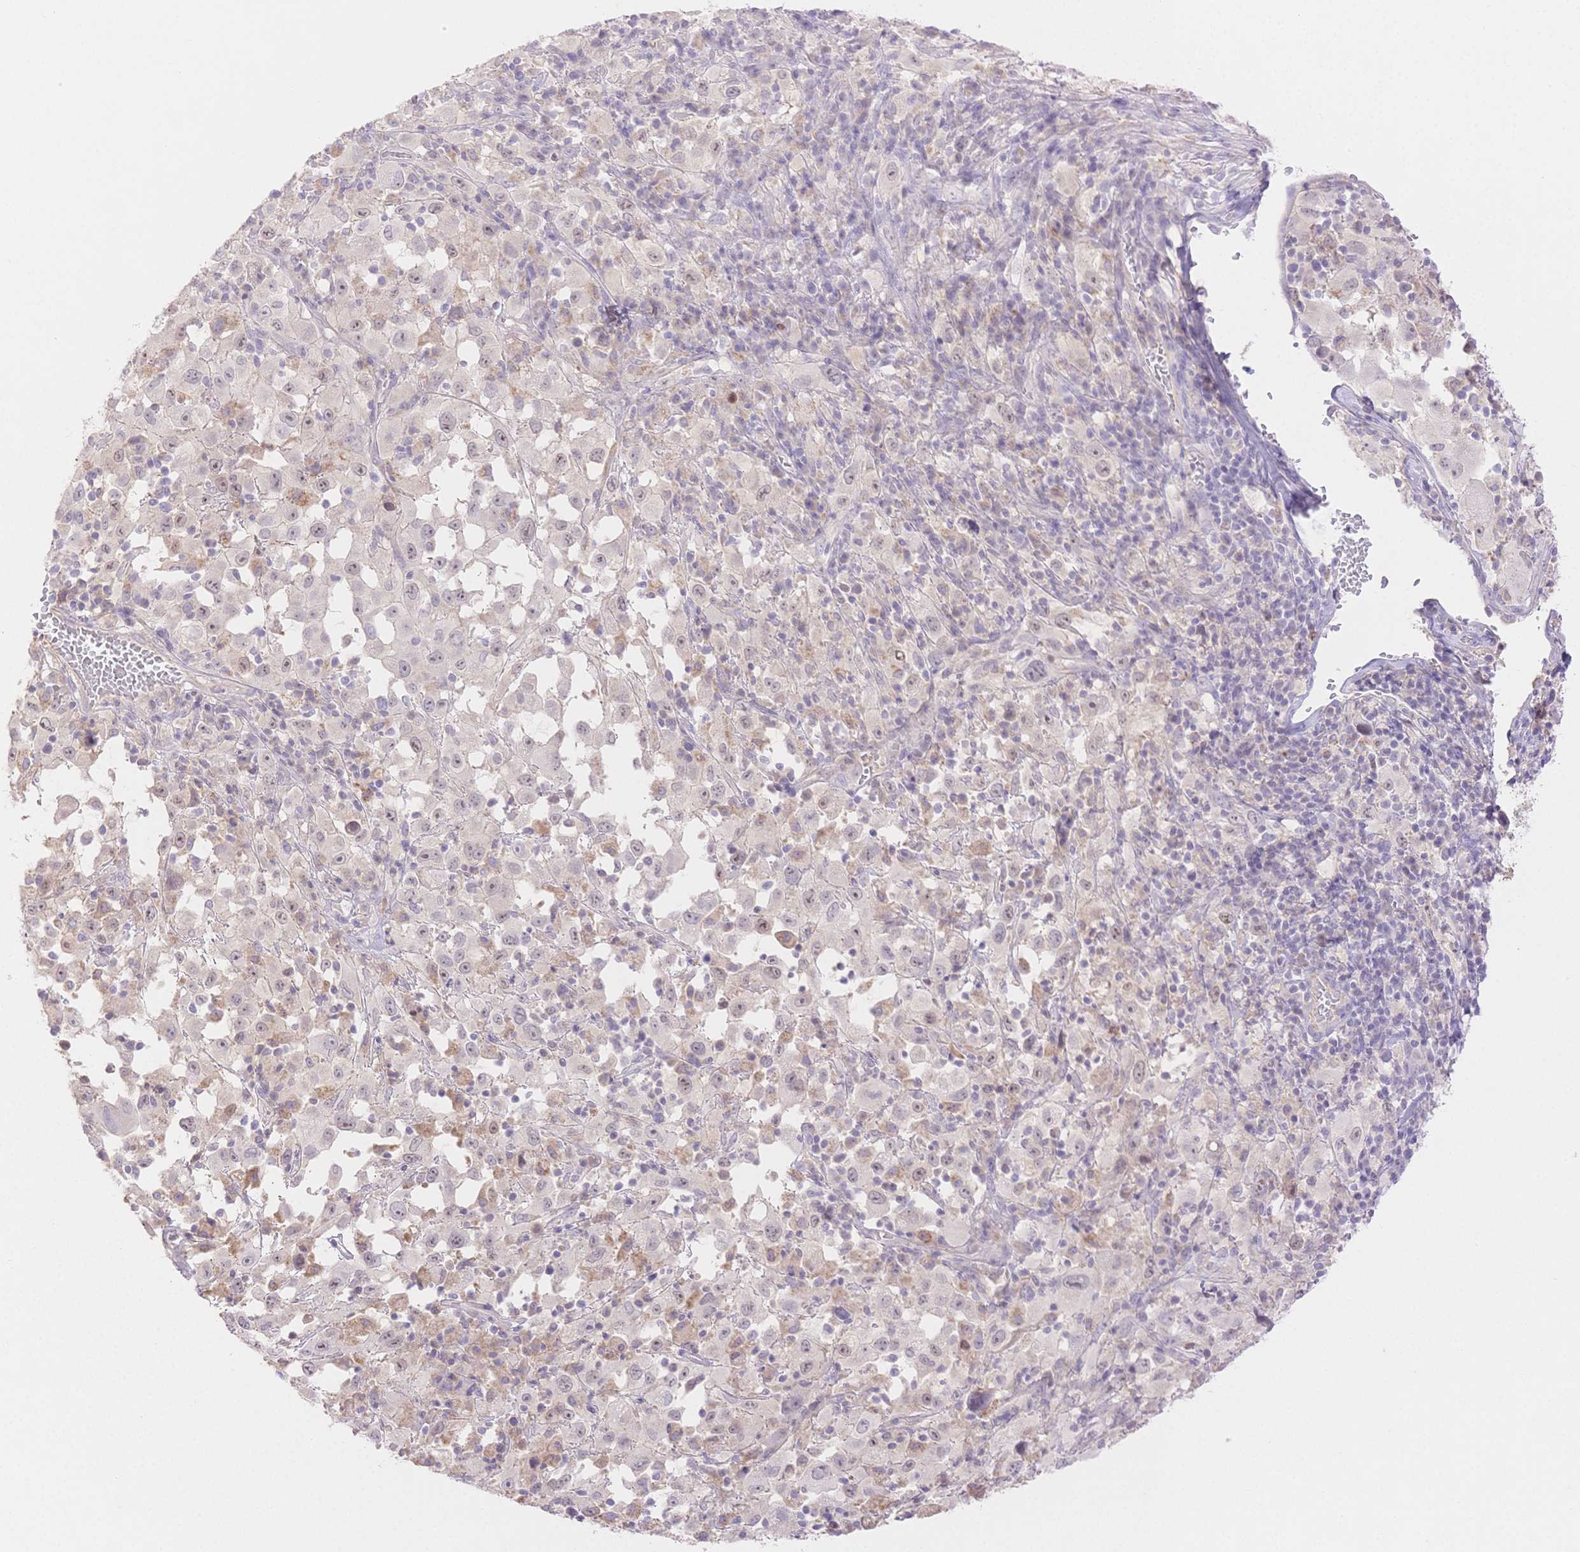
{"staining": {"intensity": "negative", "quantity": "none", "location": "none"}, "tissue": "melanoma", "cell_type": "Tumor cells", "image_type": "cancer", "snomed": [{"axis": "morphology", "description": "Malignant melanoma, Metastatic site"}, {"axis": "topography", "description": "Soft tissue"}], "caption": "Image shows no protein expression in tumor cells of melanoma tissue. (DAB IHC, high magnification).", "gene": "WDR54", "patient": {"sex": "male", "age": 50}}